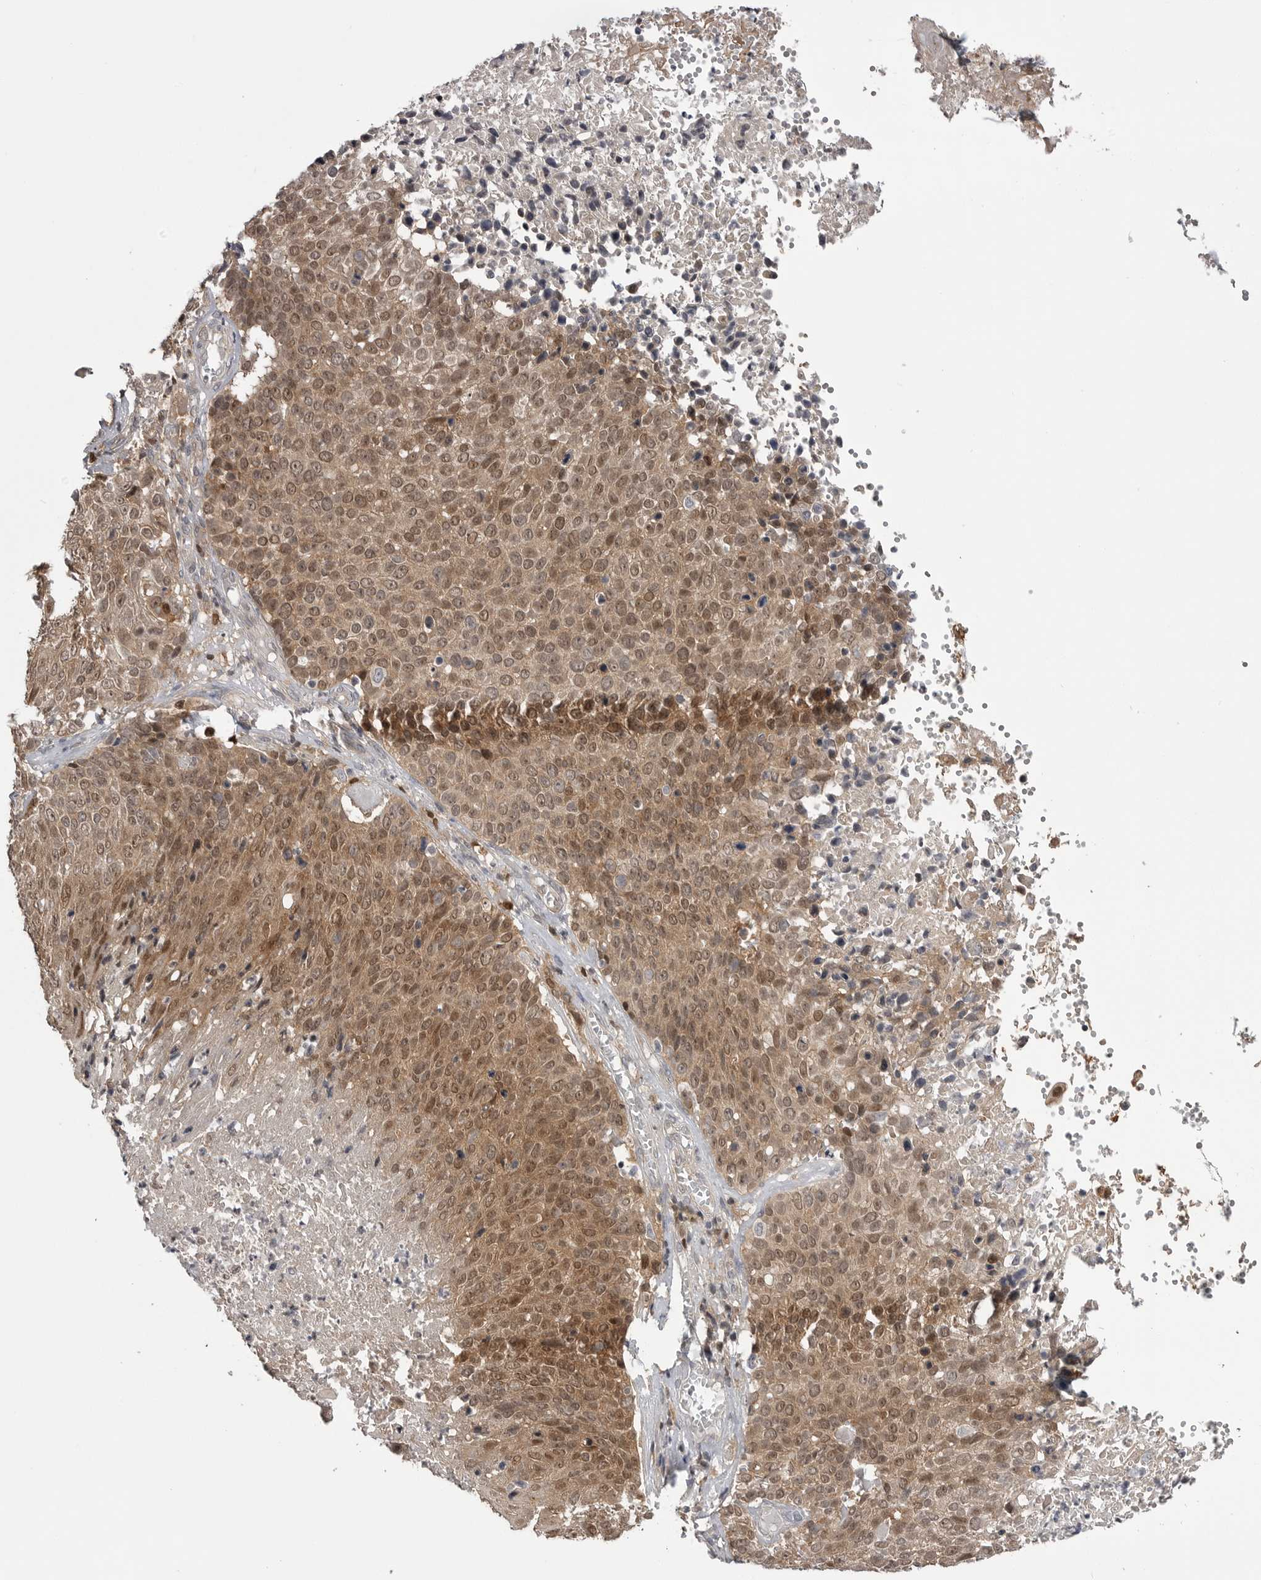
{"staining": {"intensity": "weak", "quantity": ">75%", "location": "cytoplasmic/membranous,nuclear"}, "tissue": "cervical cancer", "cell_type": "Tumor cells", "image_type": "cancer", "snomed": [{"axis": "morphology", "description": "Squamous cell carcinoma, NOS"}, {"axis": "topography", "description": "Cervix"}], "caption": "Immunohistochemistry of squamous cell carcinoma (cervical) shows low levels of weak cytoplasmic/membranous and nuclear staining in about >75% of tumor cells.", "gene": "MAPK13", "patient": {"sex": "female", "age": 74}}